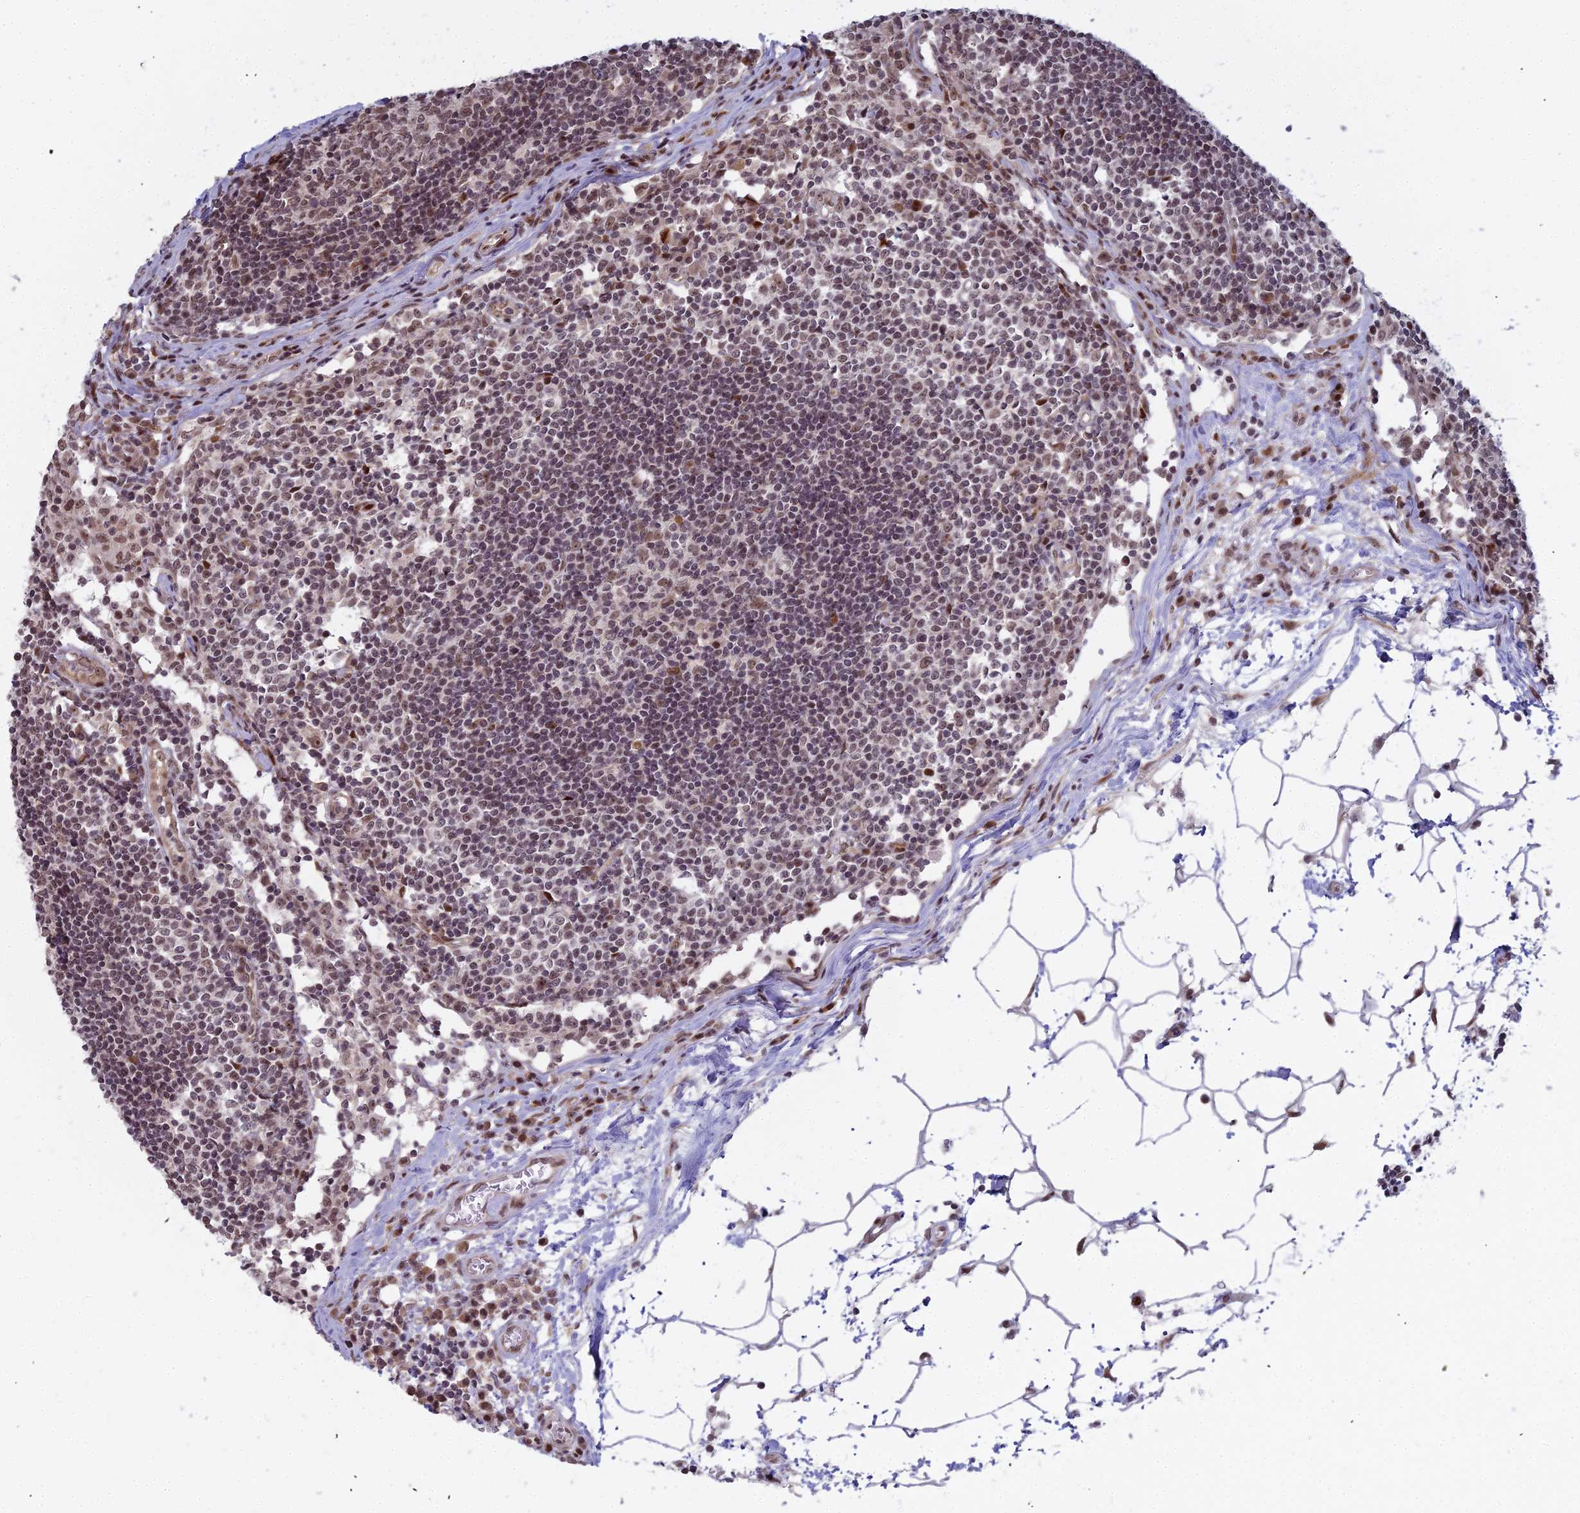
{"staining": {"intensity": "moderate", "quantity": "25%-75%", "location": "nuclear"}, "tissue": "lymph node", "cell_type": "Germinal center cells", "image_type": "normal", "snomed": [{"axis": "morphology", "description": "Normal tissue, NOS"}, {"axis": "topography", "description": "Lymph node"}], "caption": "The image displays a brown stain indicating the presence of a protein in the nuclear of germinal center cells in lymph node. The staining was performed using DAB to visualize the protein expression in brown, while the nuclei were stained in blue with hematoxylin (Magnification: 20x).", "gene": "ABCA2", "patient": {"sex": "female", "age": 55}}